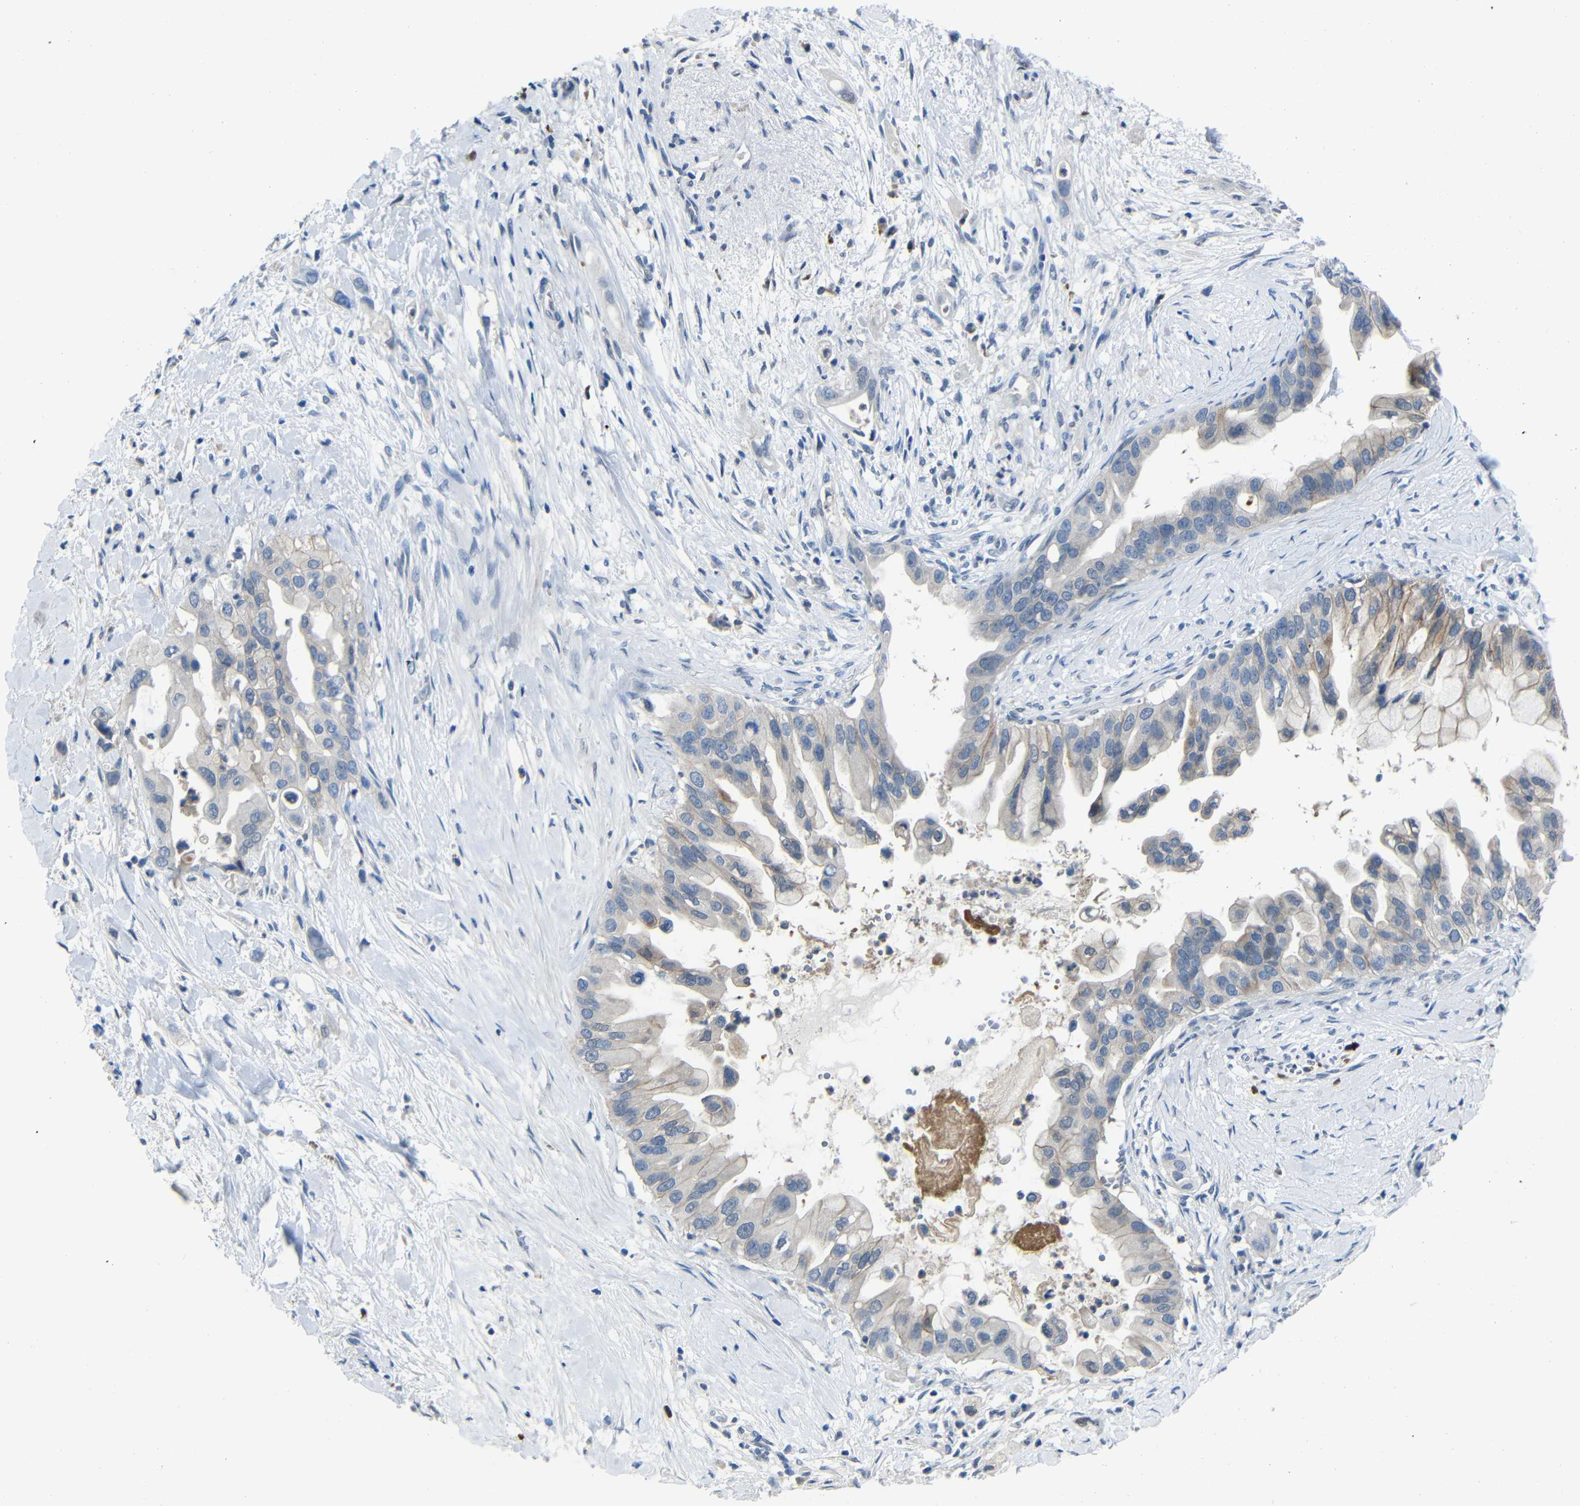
{"staining": {"intensity": "weak", "quantity": "25%-75%", "location": "cytoplasmic/membranous"}, "tissue": "pancreatic cancer", "cell_type": "Tumor cells", "image_type": "cancer", "snomed": [{"axis": "morphology", "description": "Adenocarcinoma, NOS"}, {"axis": "topography", "description": "Pancreas"}], "caption": "A low amount of weak cytoplasmic/membranous expression is seen in approximately 25%-75% of tumor cells in pancreatic adenocarcinoma tissue. Nuclei are stained in blue.", "gene": "SEMA4B", "patient": {"sex": "male", "age": 55}}